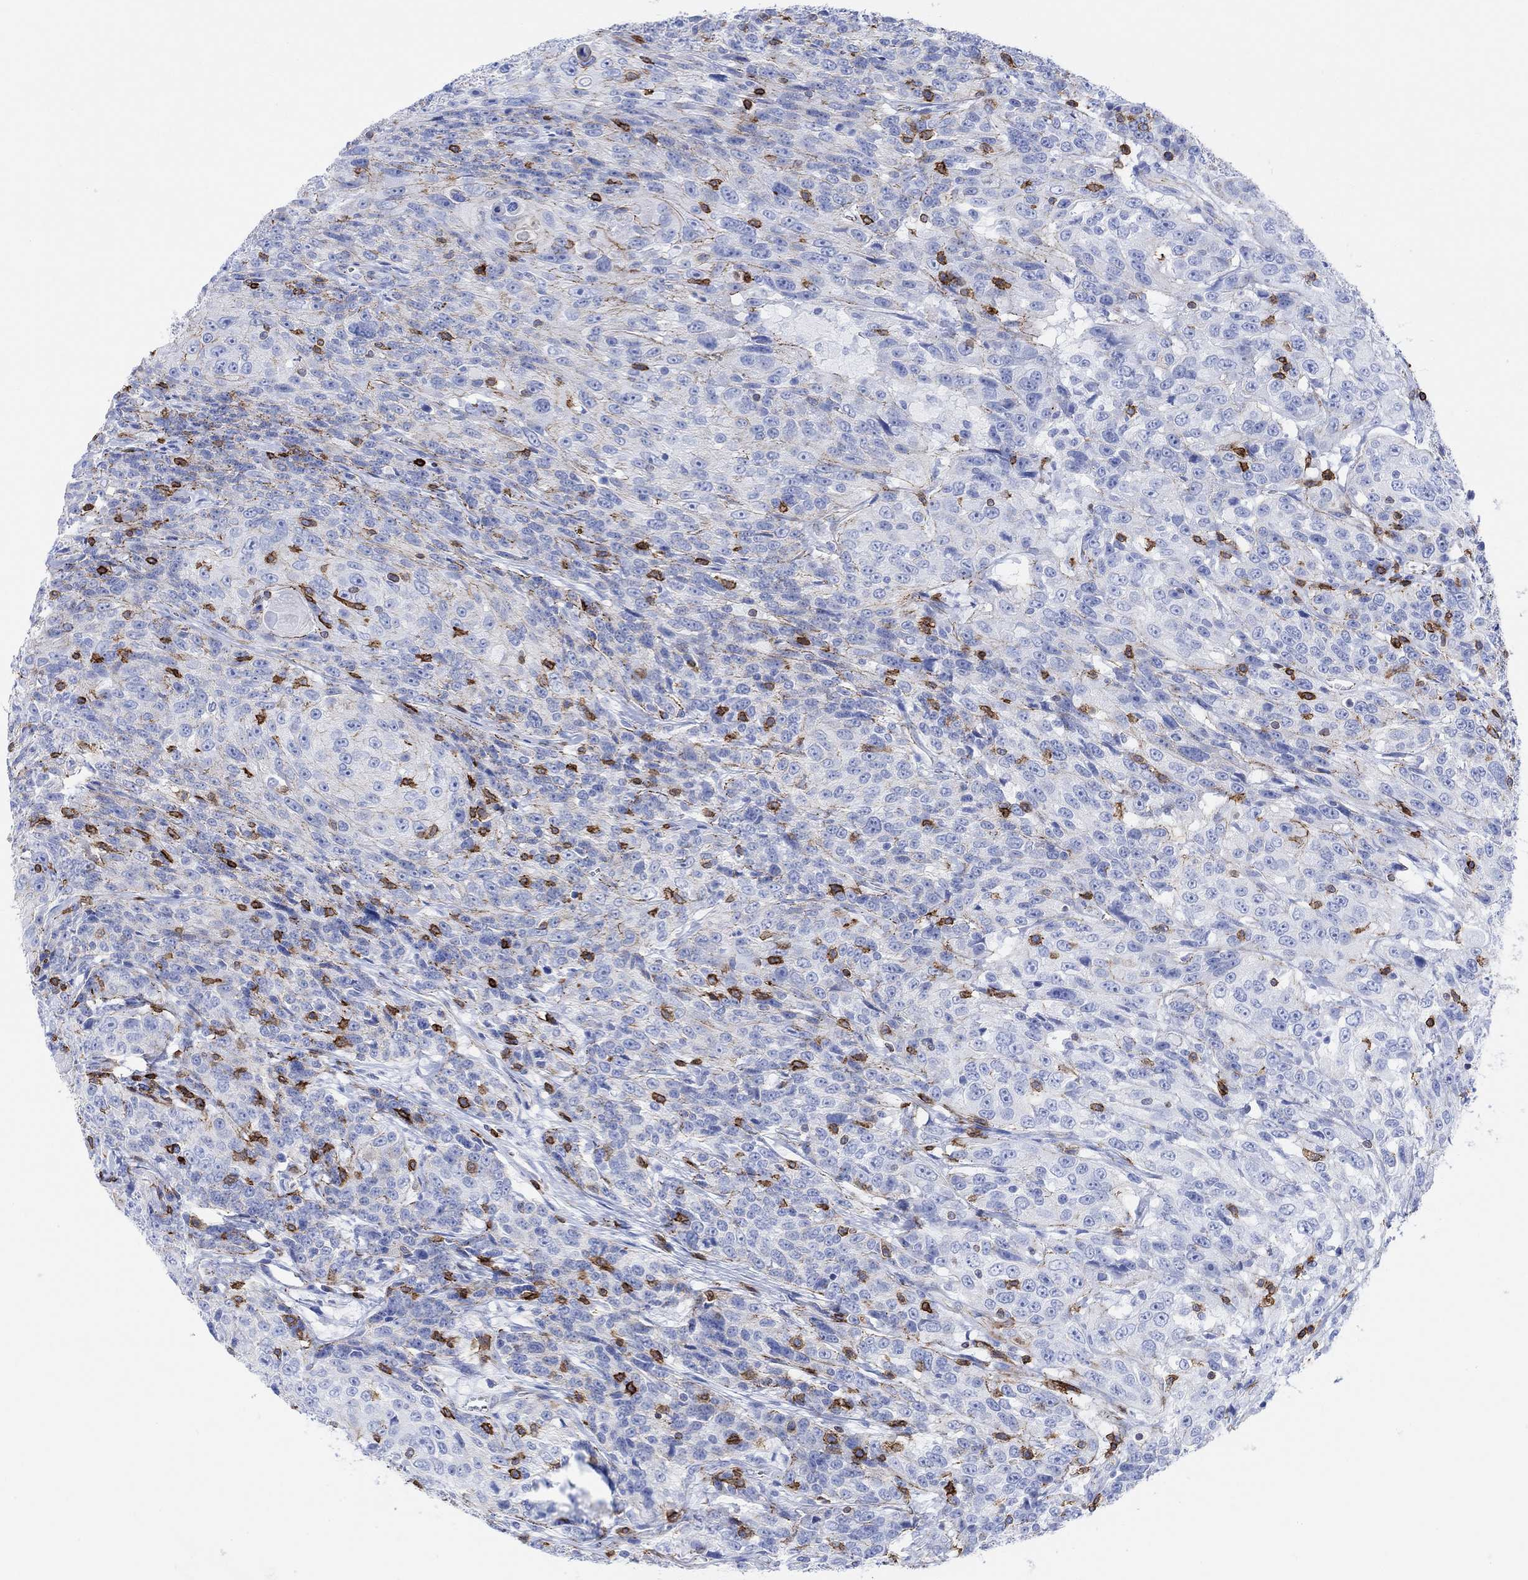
{"staining": {"intensity": "moderate", "quantity": "<25%", "location": "cytoplasmic/membranous"}, "tissue": "urothelial cancer", "cell_type": "Tumor cells", "image_type": "cancer", "snomed": [{"axis": "morphology", "description": "Urothelial carcinoma, NOS"}, {"axis": "morphology", "description": "Urothelial carcinoma, High grade"}, {"axis": "topography", "description": "Urinary bladder"}], "caption": "Immunohistochemistry (DAB (3,3'-diaminobenzidine)) staining of human urothelial carcinoma (high-grade) displays moderate cytoplasmic/membranous protein expression in approximately <25% of tumor cells. (brown staining indicates protein expression, while blue staining denotes nuclei).", "gene": "GPR65", "patient": {"sex": "female", "age": 73}}